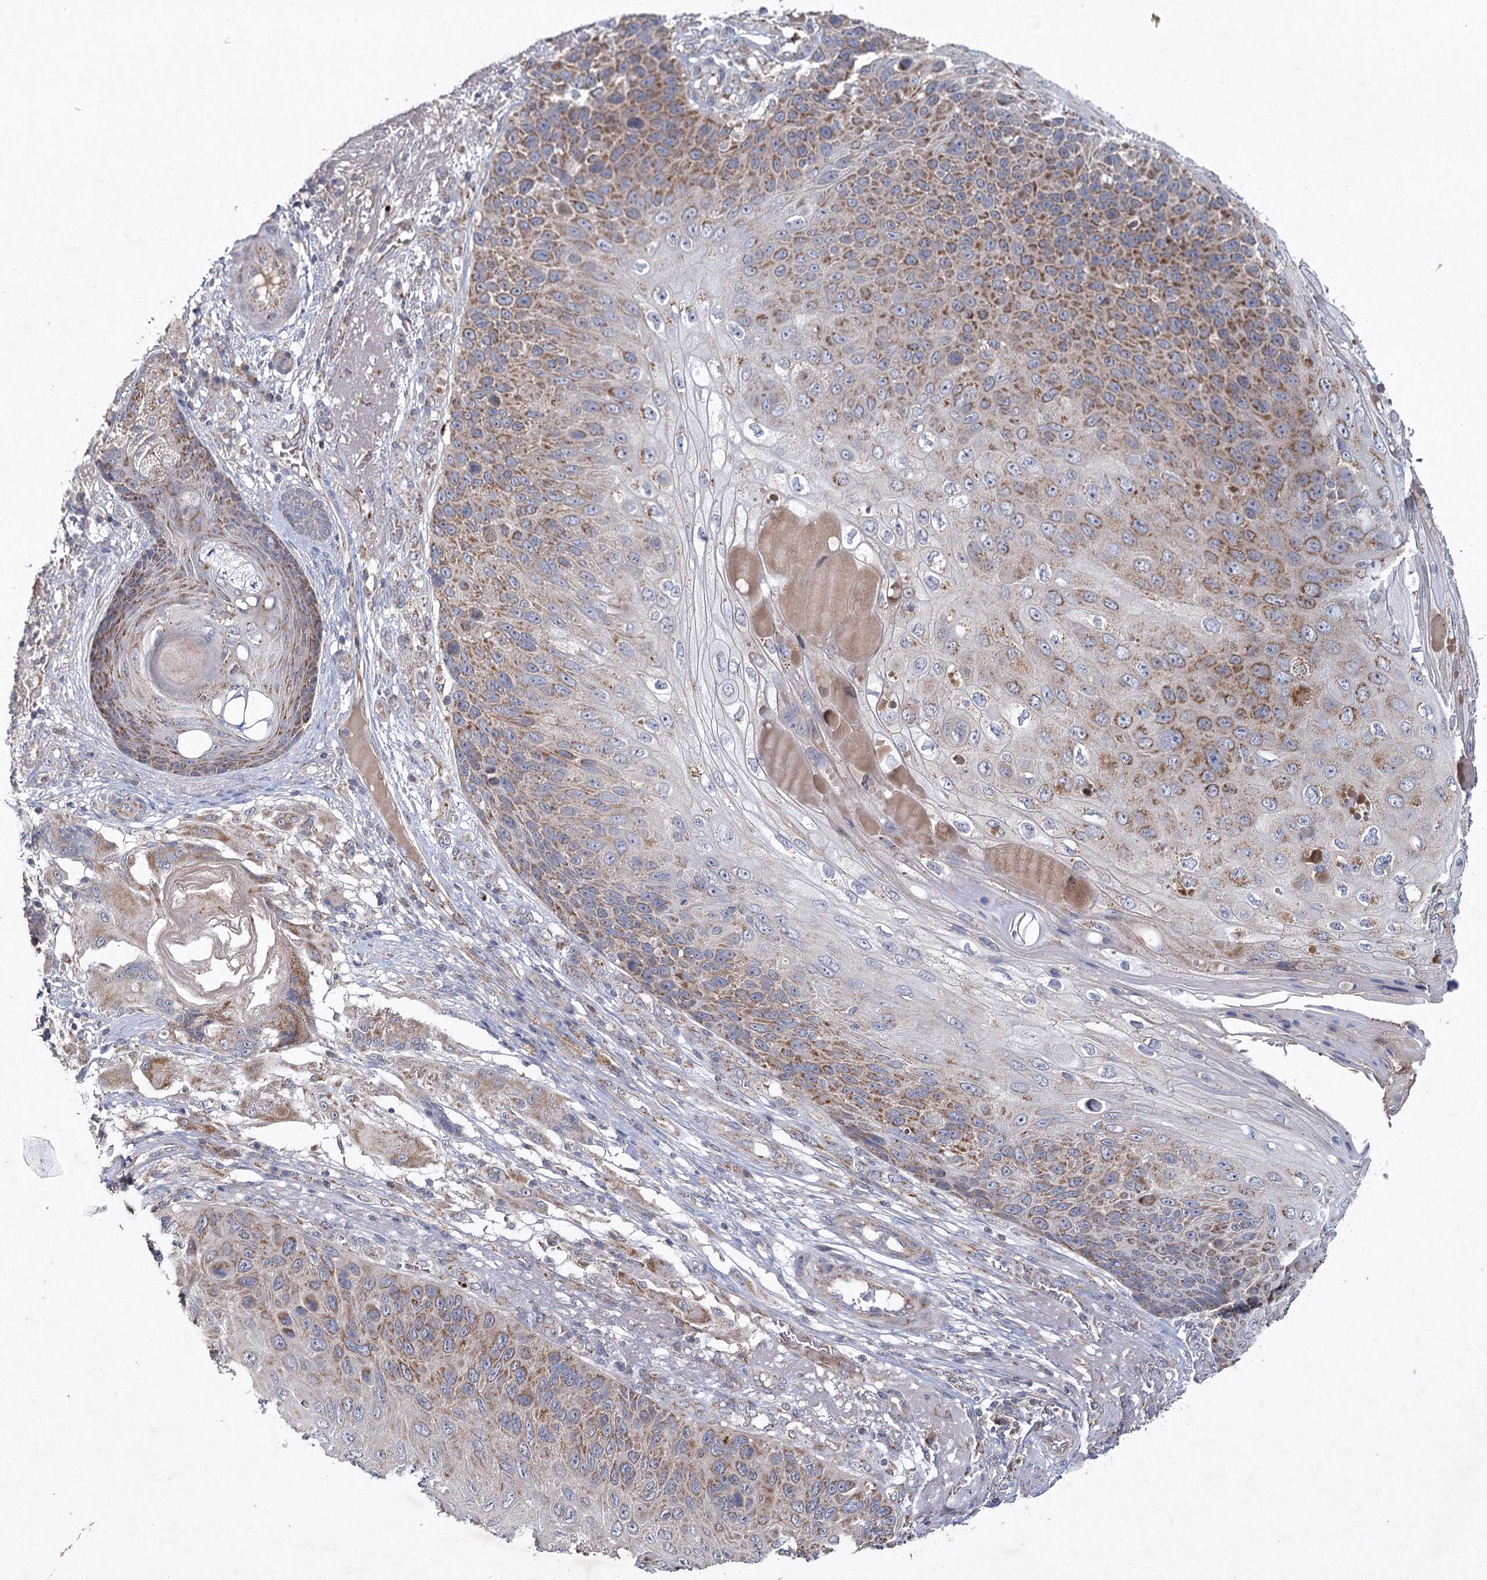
{"staining": {"intensity": "moderate", "quantity": ">75%", "location": "cytoplasmic/membranous"}, "tissue": "skin cancer", "cell_type": "Tumor cells", "image_type": "cancer", "snomed": [{"axis": "morphology", "description": "Squamous cell carcinoma, NOS"}, {"axis": "topography", "description": "Skin"}], "caption": "Skin cancer (squamous cell carcinoma) stained for a protein (brown) exhibits moderate cytoplasmic/membranous positive positivity in approximately >75% of tumor cells.", "gene": "MRPL44", "patient": {"sex": "female", "age": 88}}